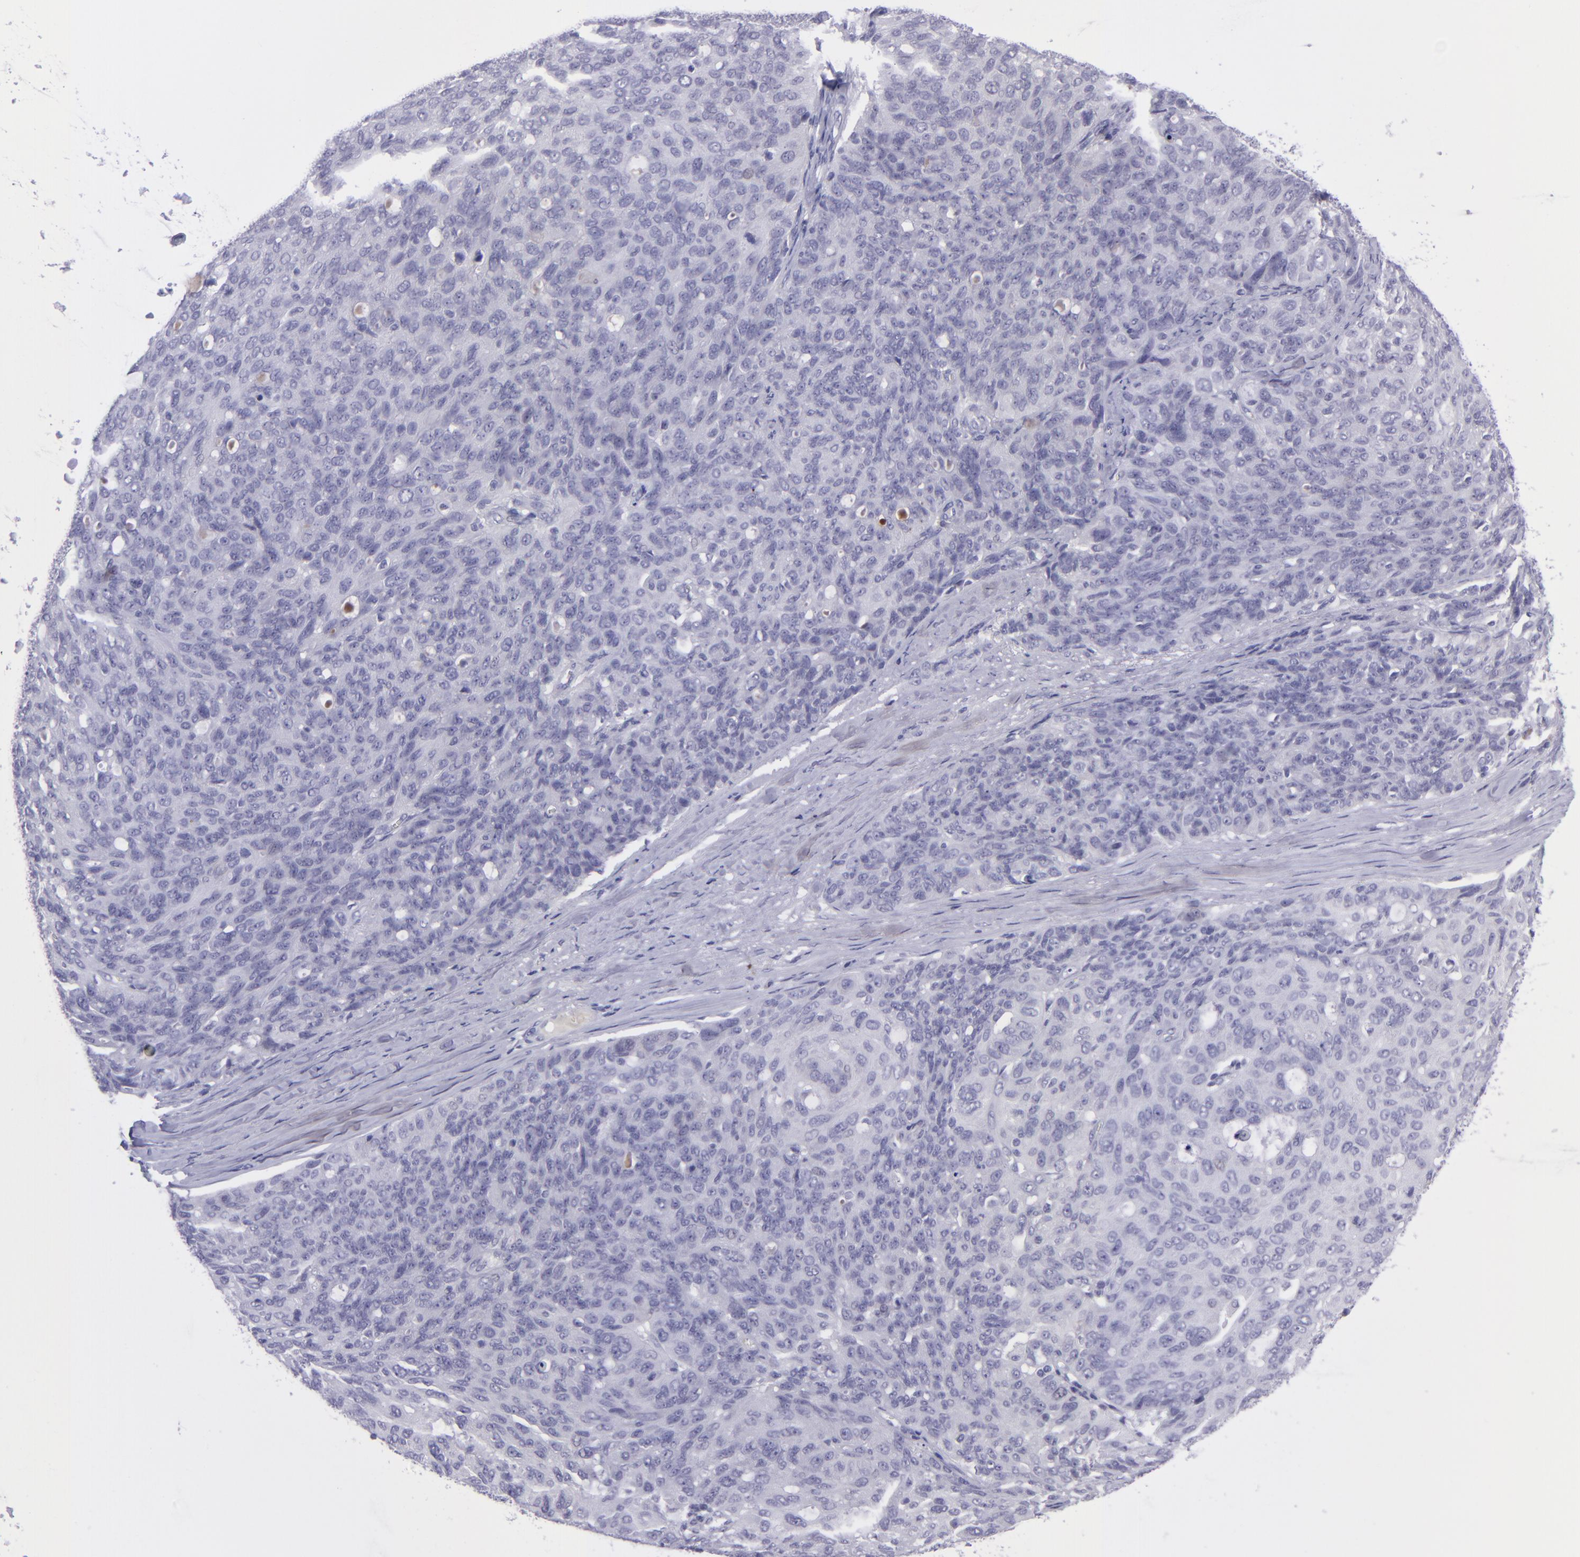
{"staining": {"intensity": "negative", "quantity": "none", "location": "none"}, "tissue": "ovarian cancer", "cell_type": "Tumor cells", "image_type": "cancer", "snomed": [{"axis": "morphology", "description": "Carcinoma, endometroid"}, {"axis": "topography", "description": "Ovary"}], "caption": "This is a micrograph of IHC staining of ovarian endometroid carcinoma, which shows no positivity in tumor cells.", "gene": "POU2F2", "patient": {"sex": "female", "age": 60}}